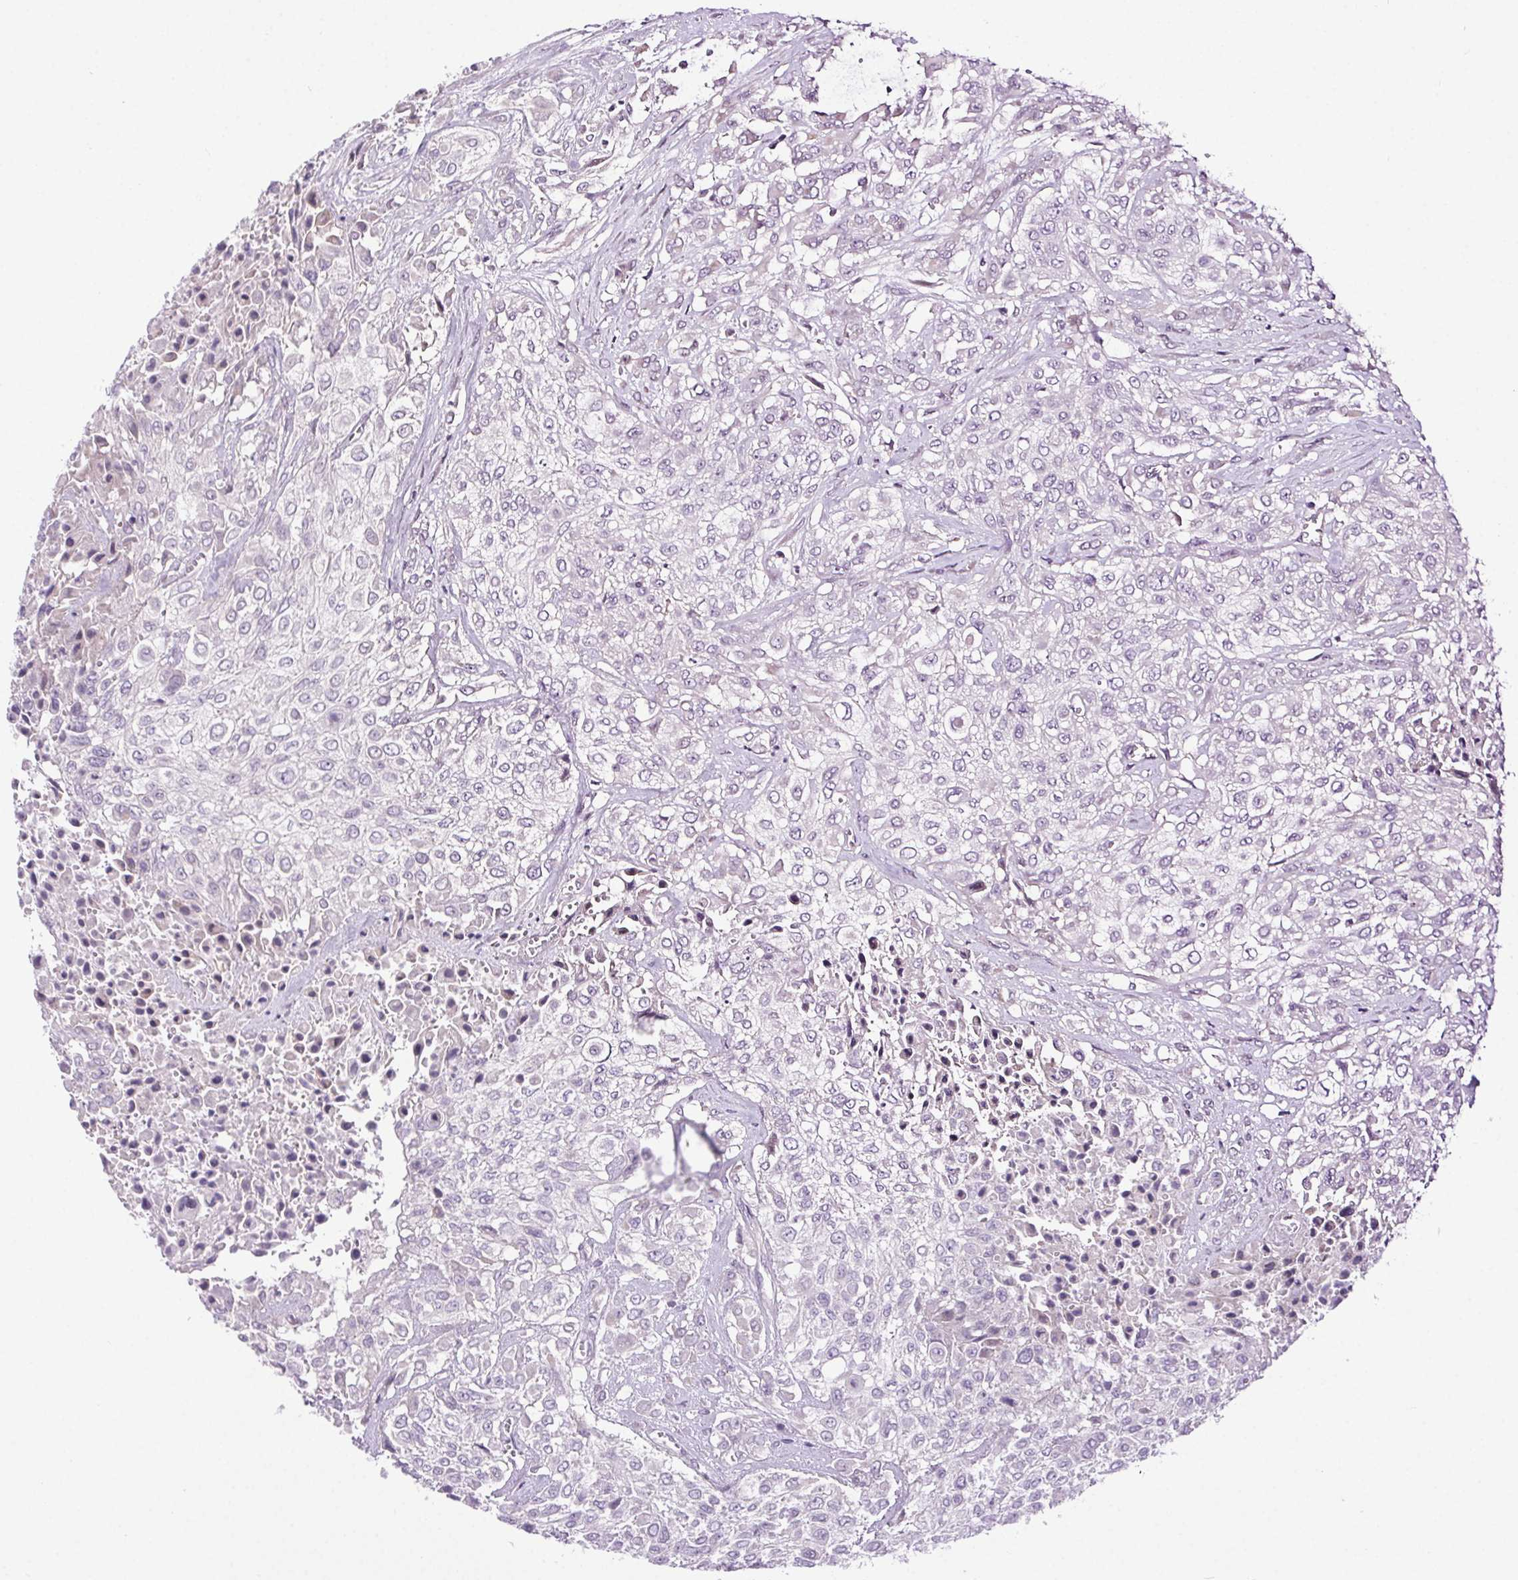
{"staining": {"intensity": "negative", "quantity": "none", "location": "none"}, "tissue": "urothelial cancer", "cell_type": "Tumor cells", "image_type": "cancer", "snomed": [{"axis": "morphology", "description": "Urothelial carcinoma, High grade"}, {"axis": "topography", "description": "Urinary bladder"}], "caption": "Tumor cells show no significant positivity in urothelial carcinoma (high-grade).", "gene": "SYT11", "patient": {"sex": "male", "age": 57}}